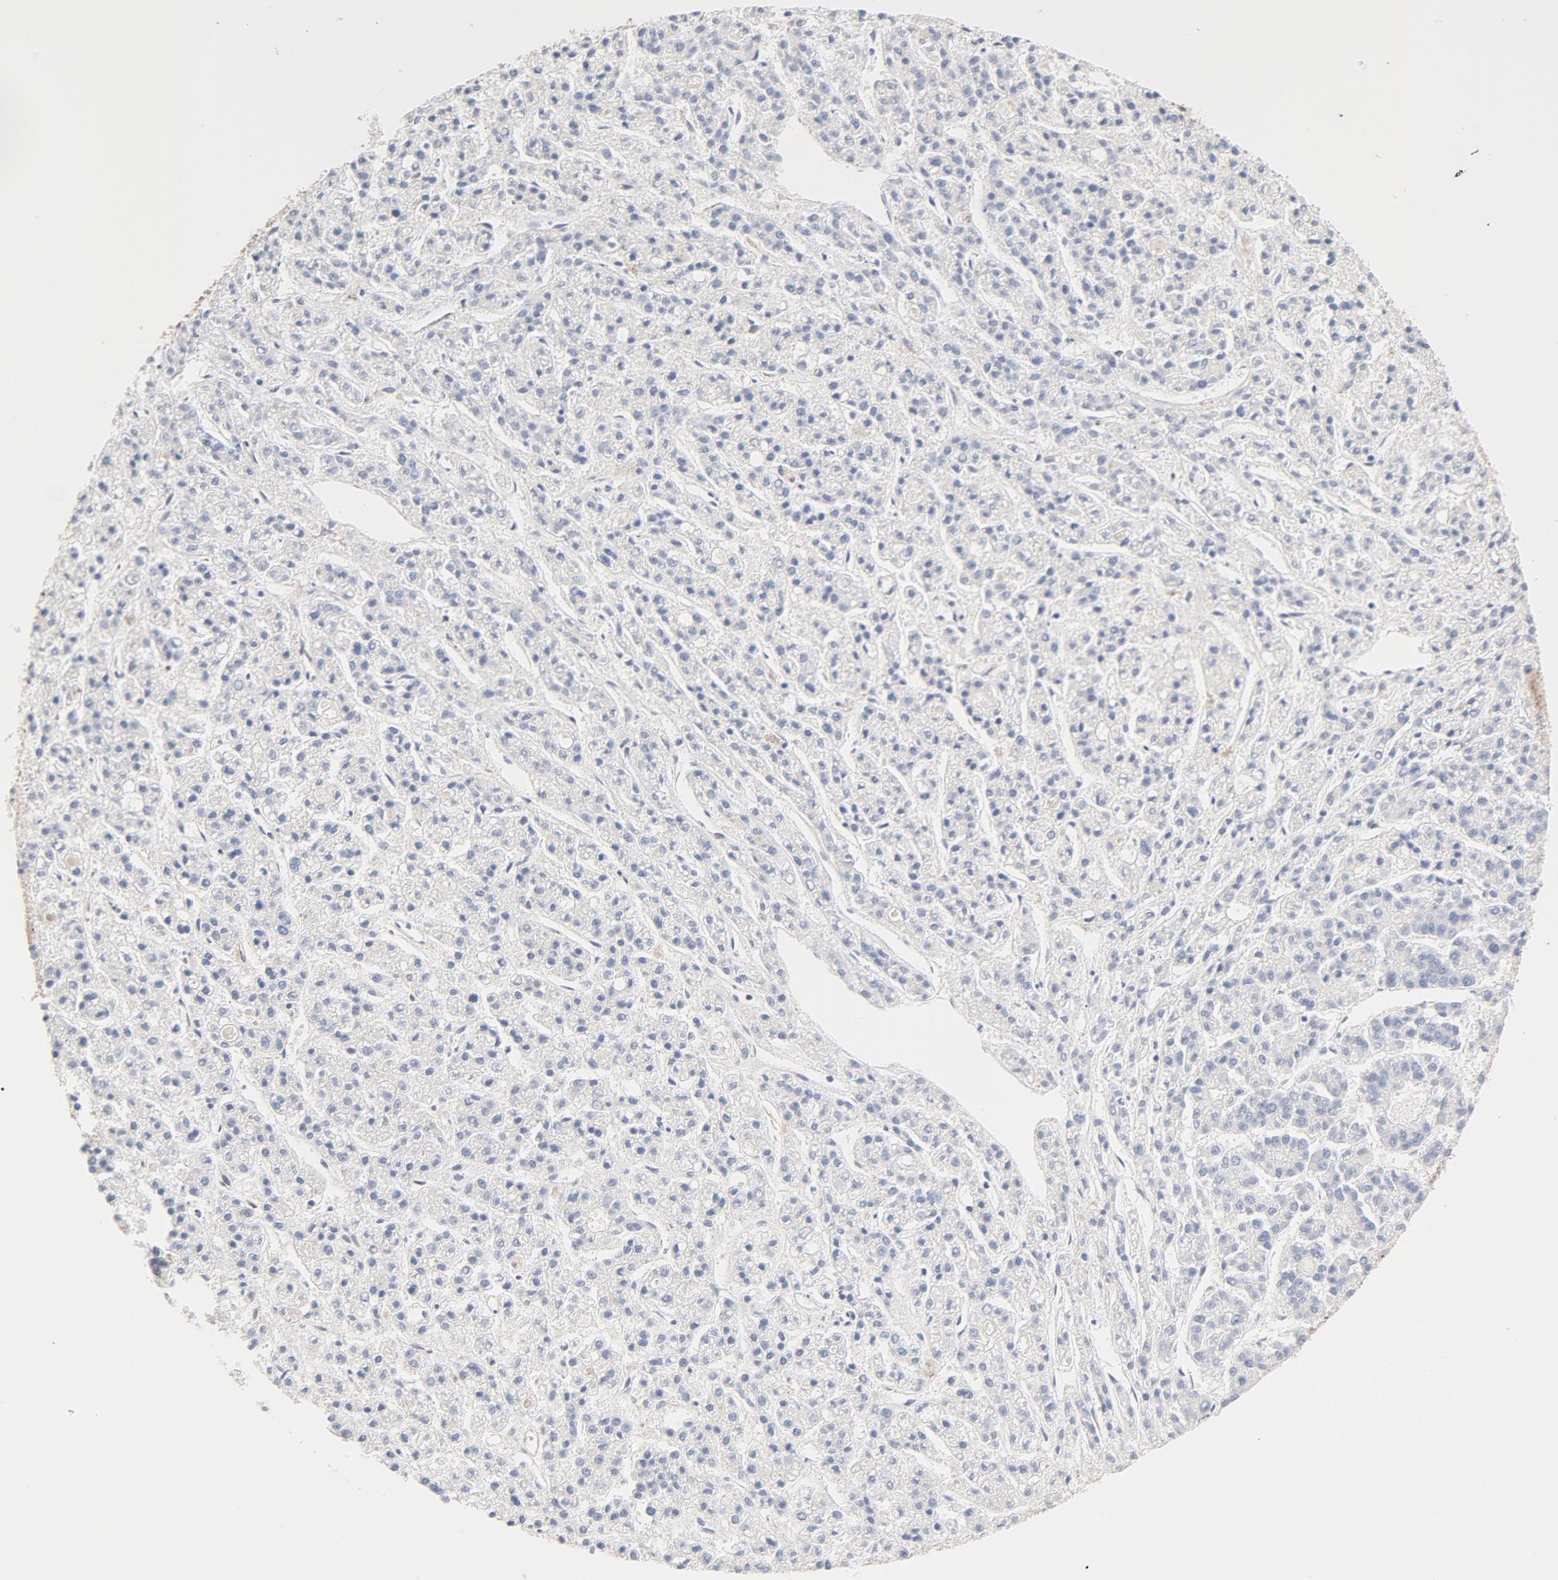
{"staining": {"intensity": "negative", "quantity": "none", "location": "none"}, "tissue": "liver cancer", "cell_type": "Tumor cells", "image_type": "cancer", "snomed": [{"axis": "morphology", "description": "Carcinoma, Hepatocellular, NOS"}, {"axis": "topography", "description": "Liver"}], "caption": "Photomicrograph shows no protein staining in tumor cells of liver cancer (hepatocellular carcinoma) tissue. (Stains: DAB (3,3'-diaminobenzidine) immunohistochemistry with hematoxylin counter stain, Microscopy: brightfield microscopy at high magnification).", "gene": "EIF4E", "patient": {"sex": "male", "age": 70}}